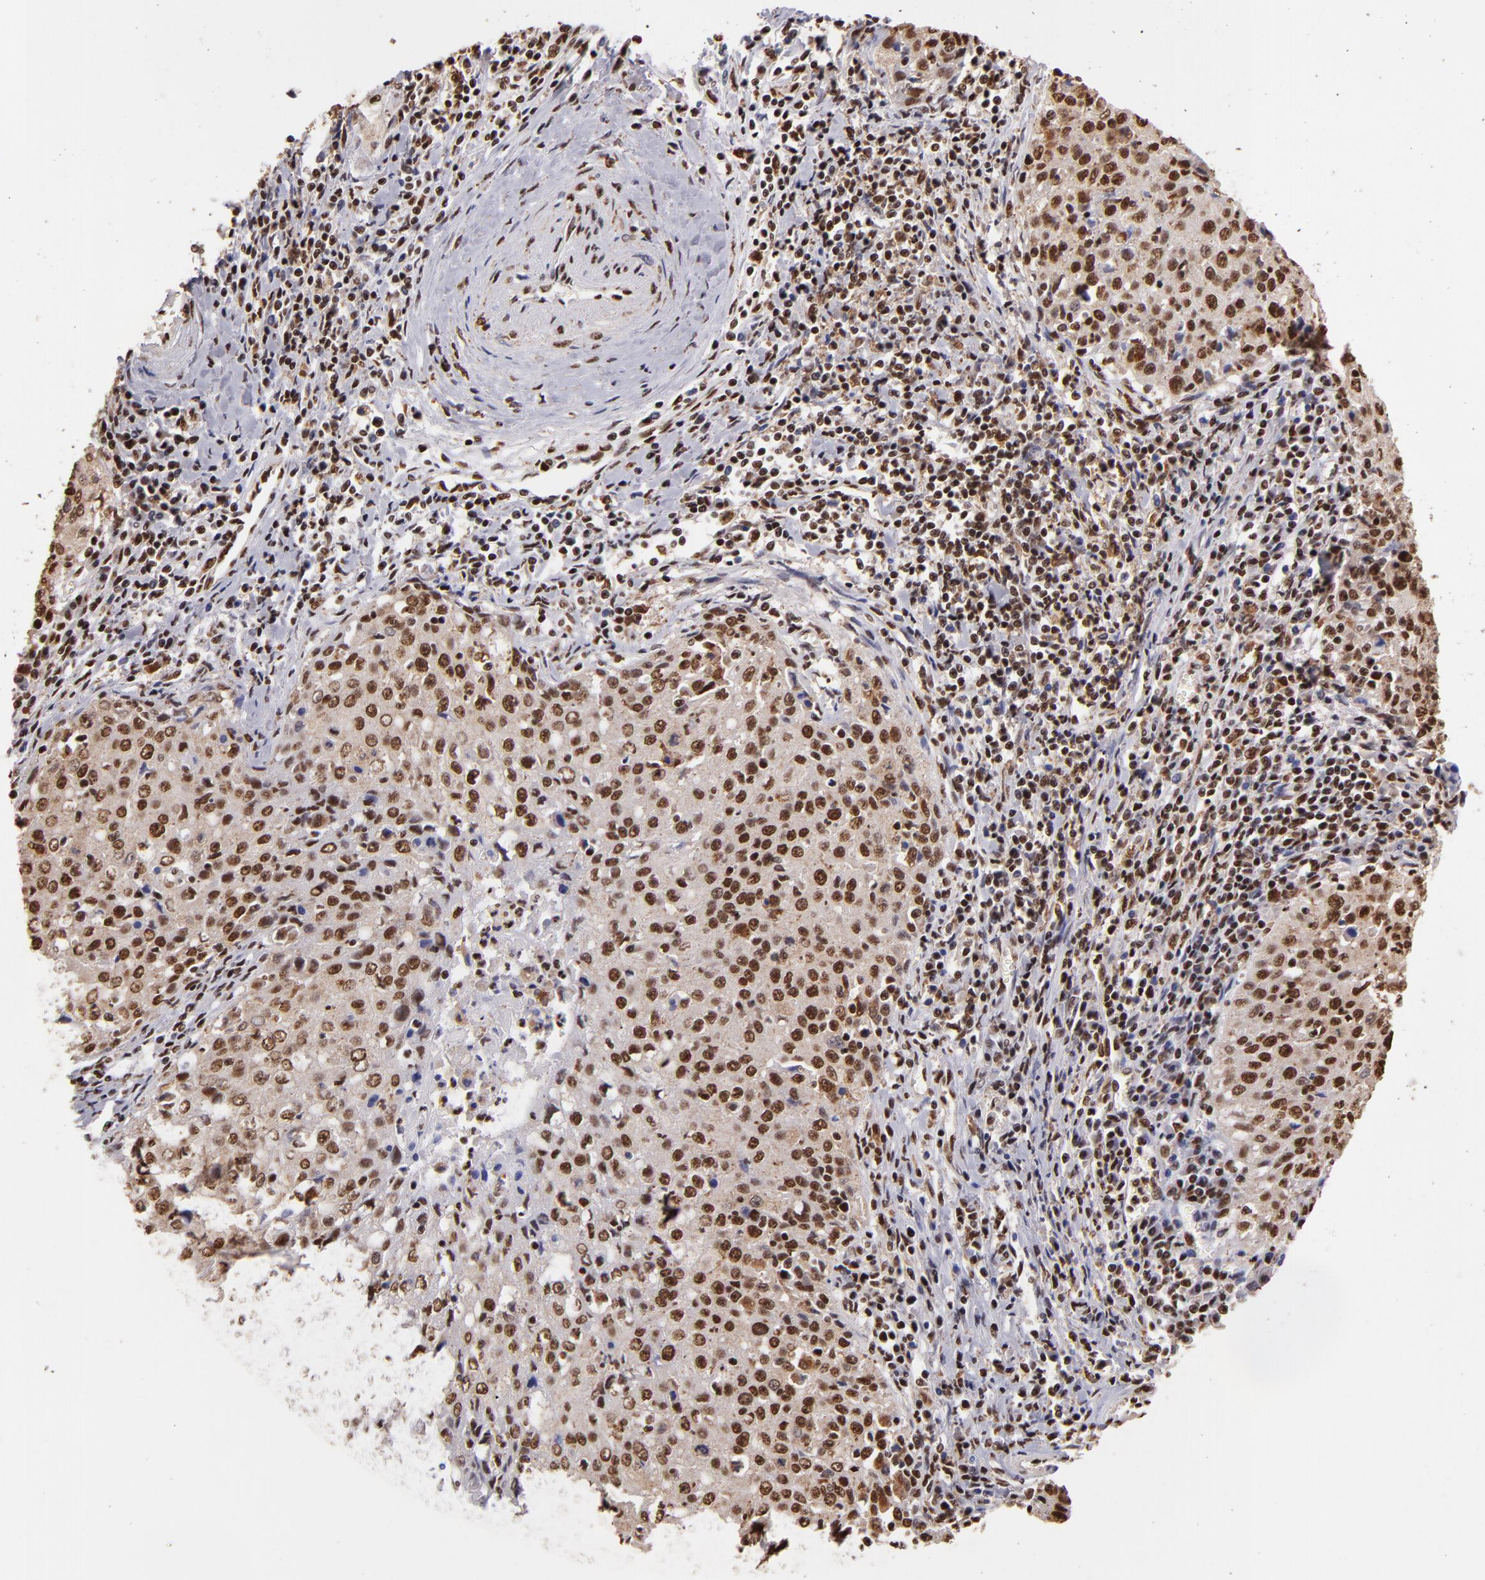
{"staining": {"intensity": "moderate", "quantity": ">75%", "location": "cytoplasmic/membranous,nuclear"}, "tissue": "cervical cancer", "cell_type": "Tumor cells", "image_type": "cancer", "snomed": [{"axis": "morphology", "description": "Squamous cell carcinoma, NOS"}, {"axis": "topography", "description": "Cervix"}], "caption": "An image of human cervical cancer (squamous cell carcinoma) stained for a protein reveals moderate cytoplasmic/membranous and nuclear brown staining in tumor cells.", "gene": "SP1", "patient": {"sex": "female", "age": 27}}